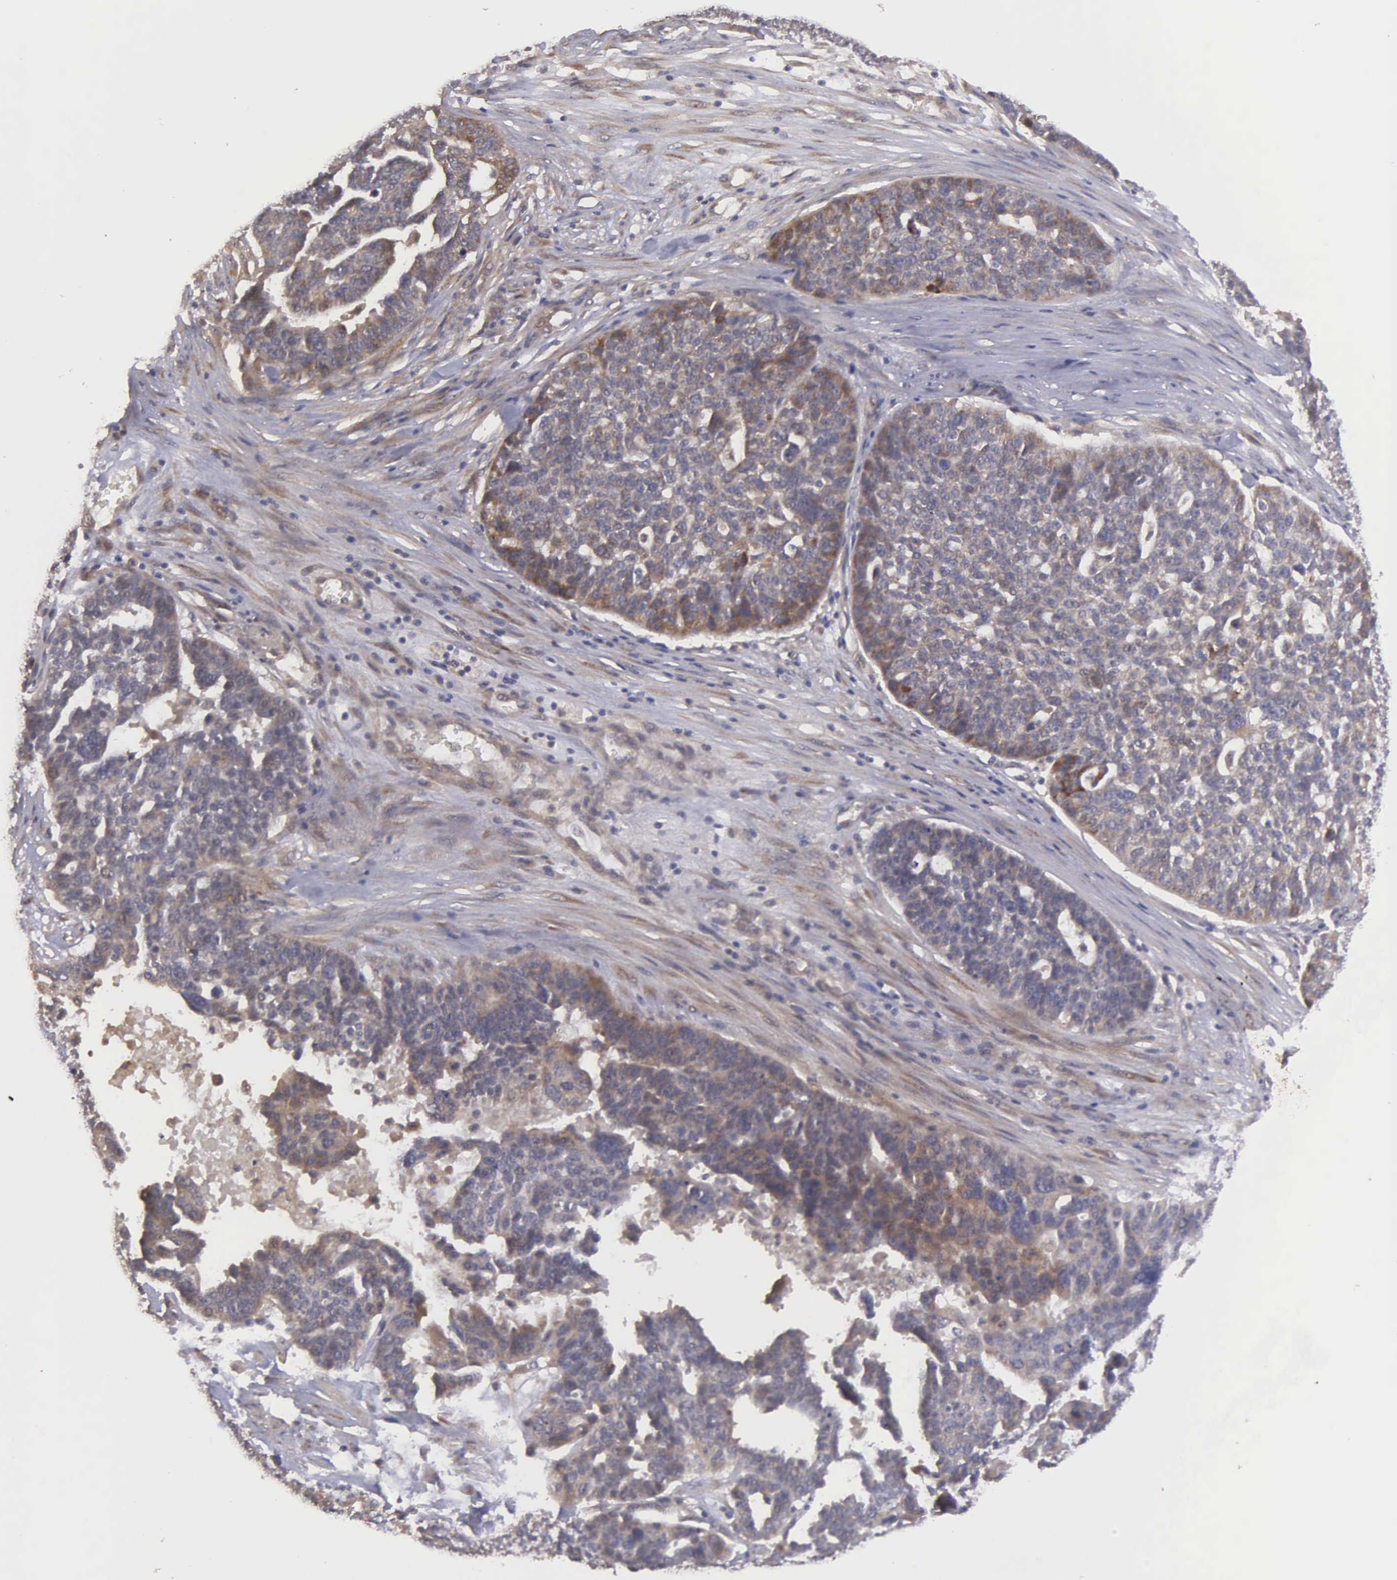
{"staining": {"intensity": "negative", "quantity": "none", "location": "none"}, "tissue": "ovarian cancer", "cell_type": "Tumor cells", "image_type": "cancer", "snomed": [{"axis": "morphology", "description": "Cystadenocarcinoma, serous, NOS"}, {"axis": "topography", "description": "Ovary"}], "caption": "Immunohistochemical staining of human ovarian serous cystadenocarcinoma reveals no significant staining in tumor cells.", "gene": "RTL10", "patient": {"sex": "female", "age": 59}}